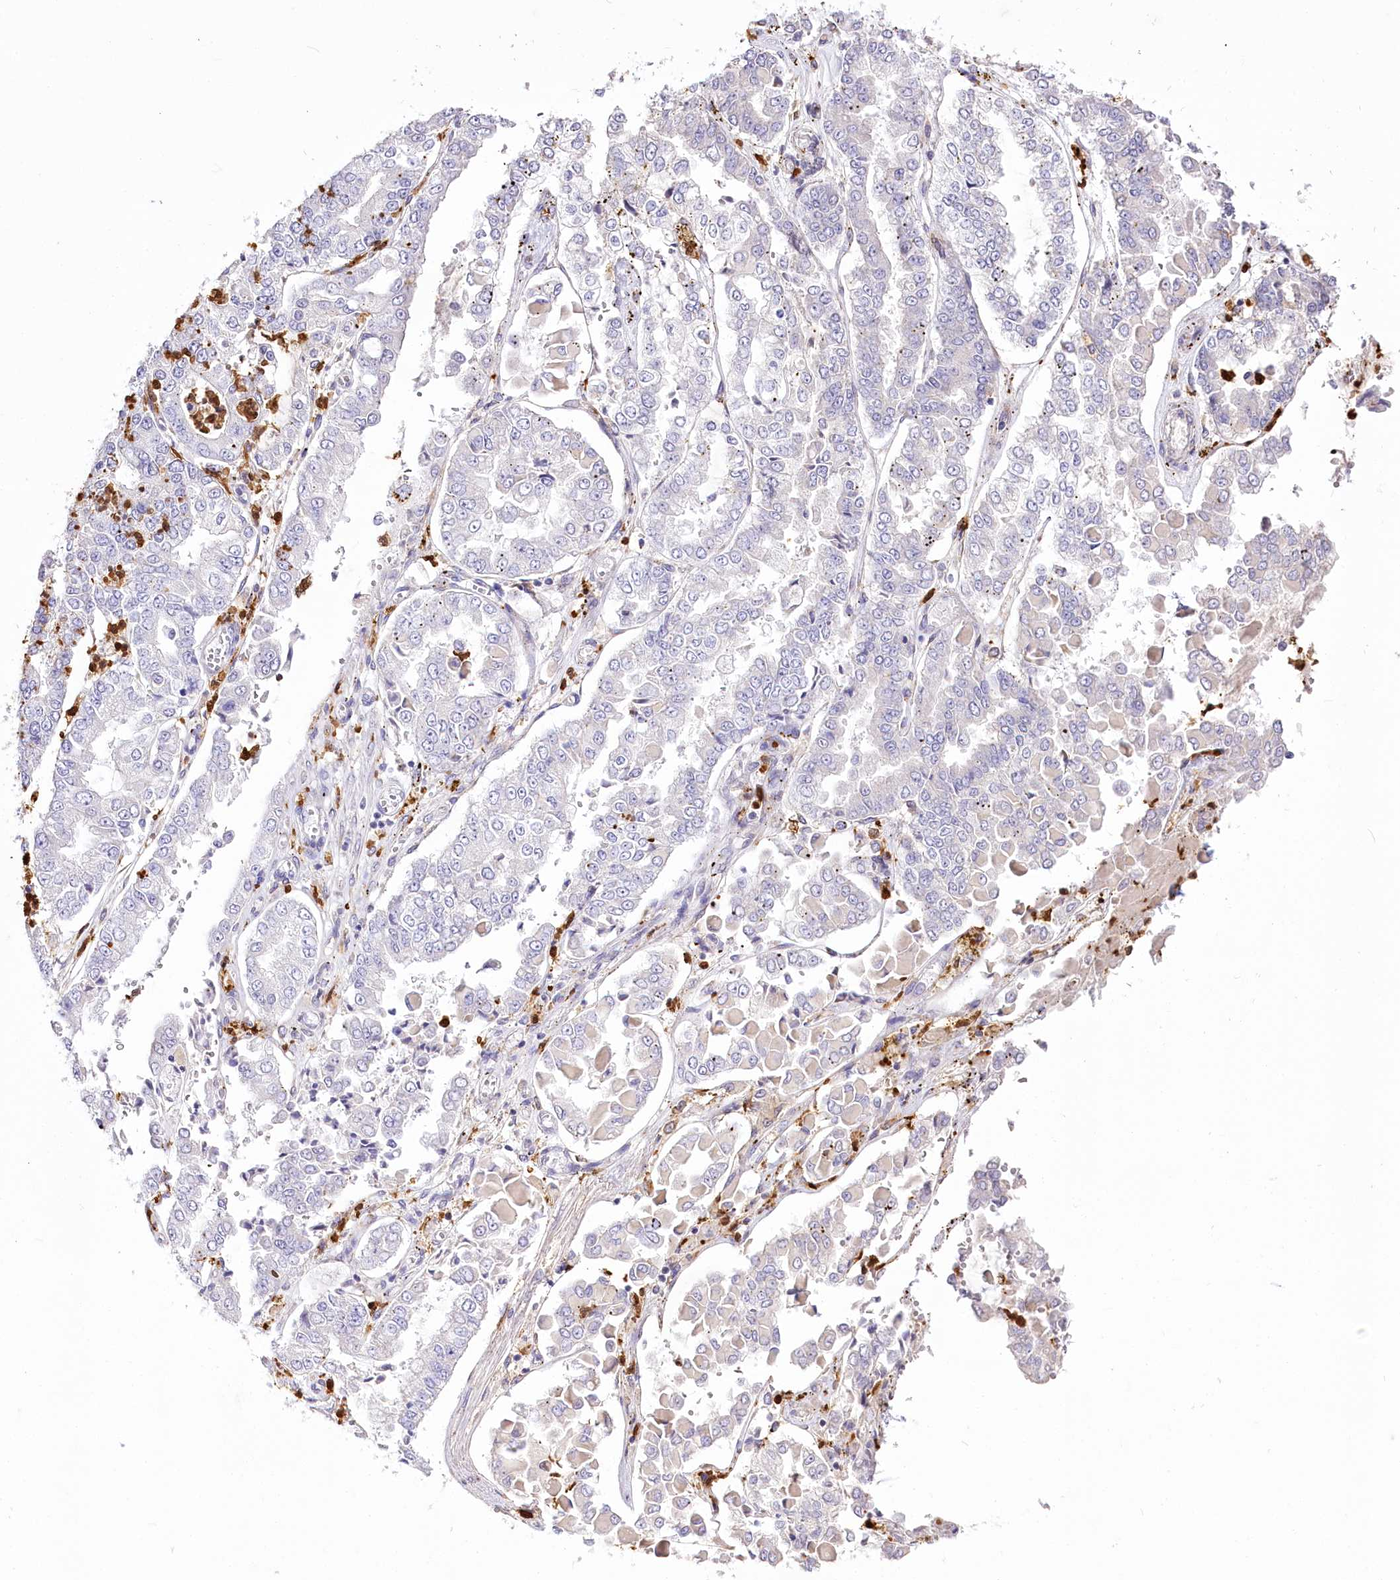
{"staining": {"intensity": "negative", "quantity": "none", "location": "none"}, "tissue": "stomach cancer", "cell_type": "Tumor cells", "image_type": "cancer", "snomed": [{"axis": "morphology", "description": "Adenocarcinoma, NOS"}, {"axis": "topography", "description": "Stomach"}], "caption": "A histopathology image of human adenocarcinoma (stomach) is negative for staining in tumor cells. (Stains: DAB IHC with hematoxylin counter stain, Microscopy: brightfield microscopy at high magnification).", "gene": "DPYD", "patient": {"sex": "male", "age": 76}}